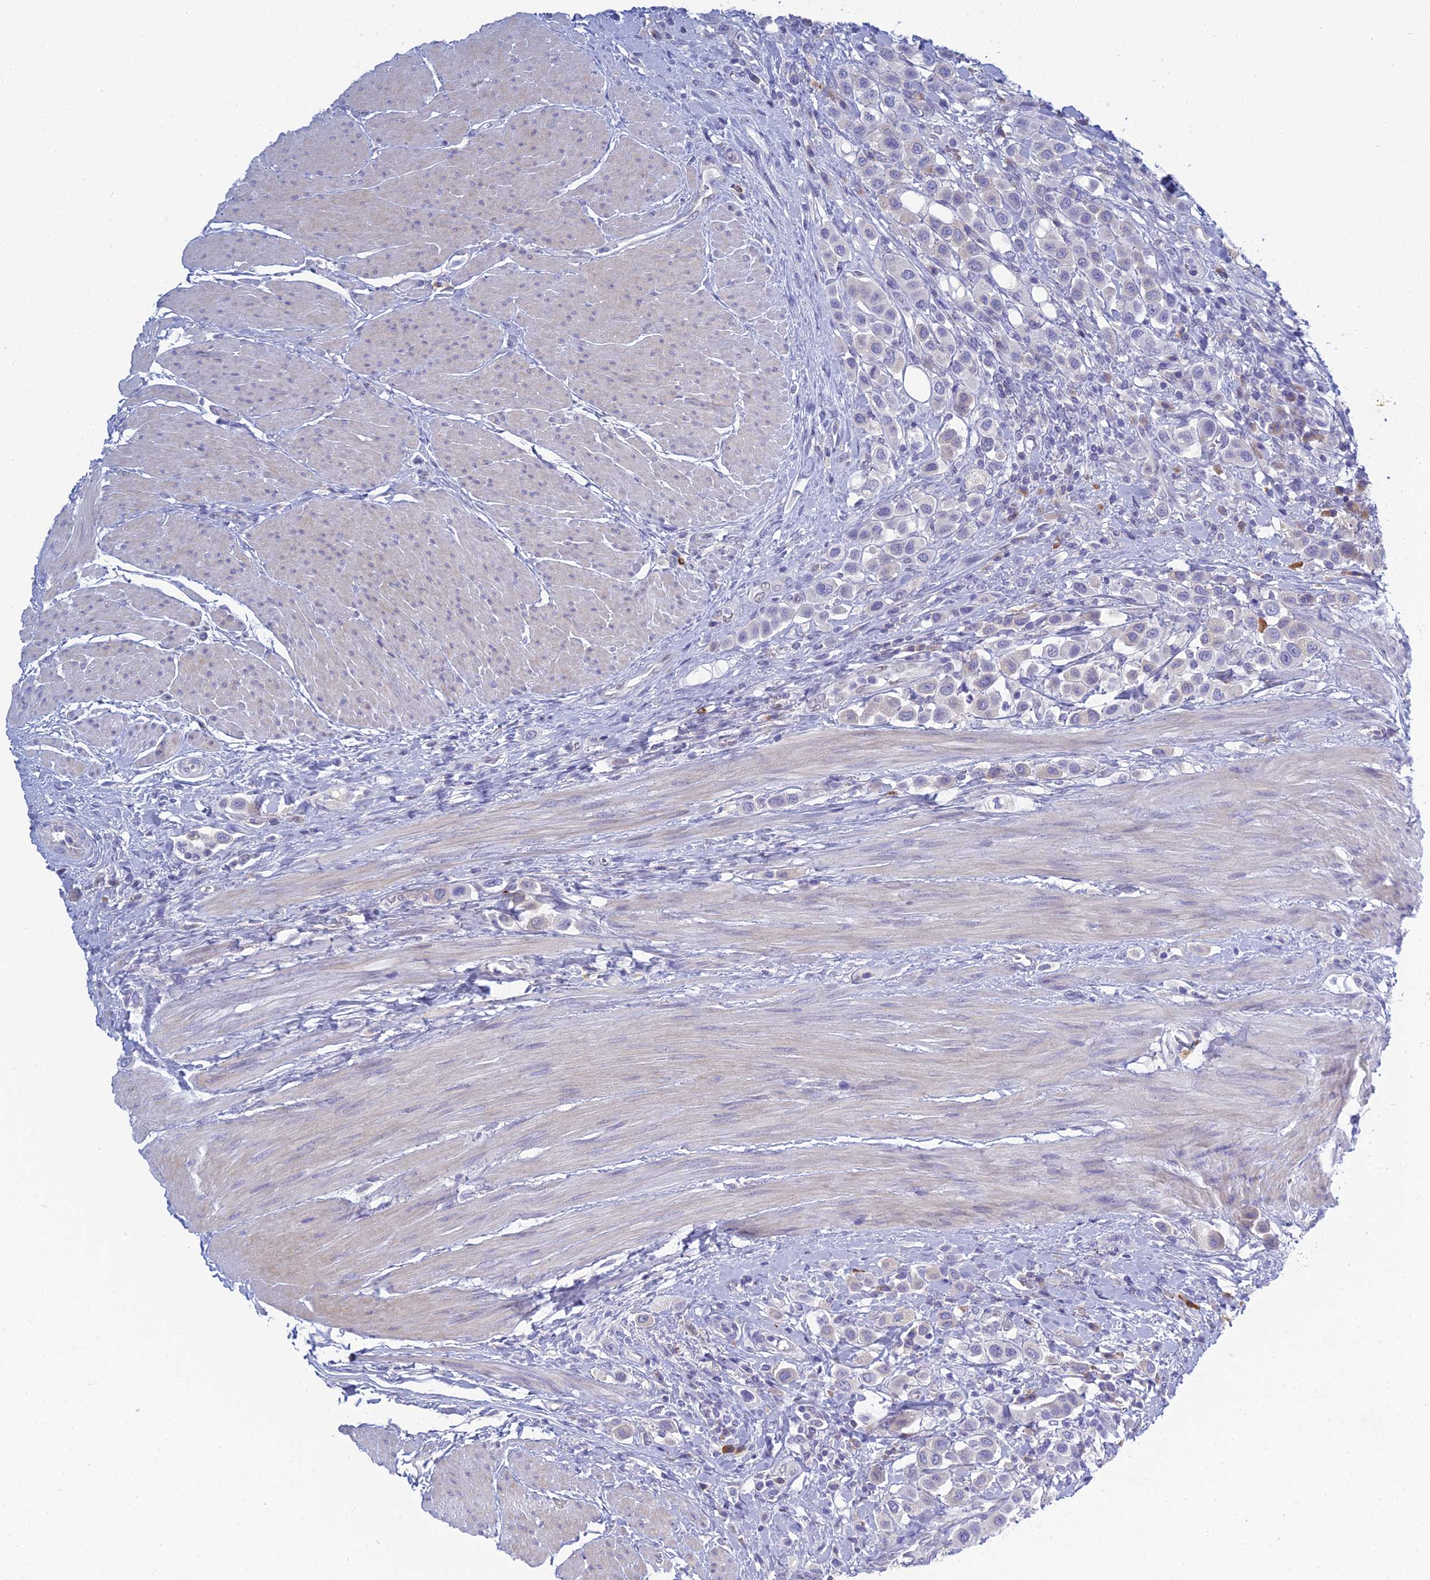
{"staining": {"intensity": "negative", "quantity": "none", "location": "none"}, "tissue": "urothelial cancer", "cell_type": "Tumor cells", "image_type": "cancer", "snomed": [{"axis": "morphology", "description": "Urothelial carcinoma, High grade"}, {"axis": "topography", "description": "Urinary bladder"}], "caption": "High-grade urothelial carcinoma was stained to show a protein in brown. There is no significant staining in tumor cells.", "gene": "MUC13", "patient": {"sex": "male", "age": 50}}